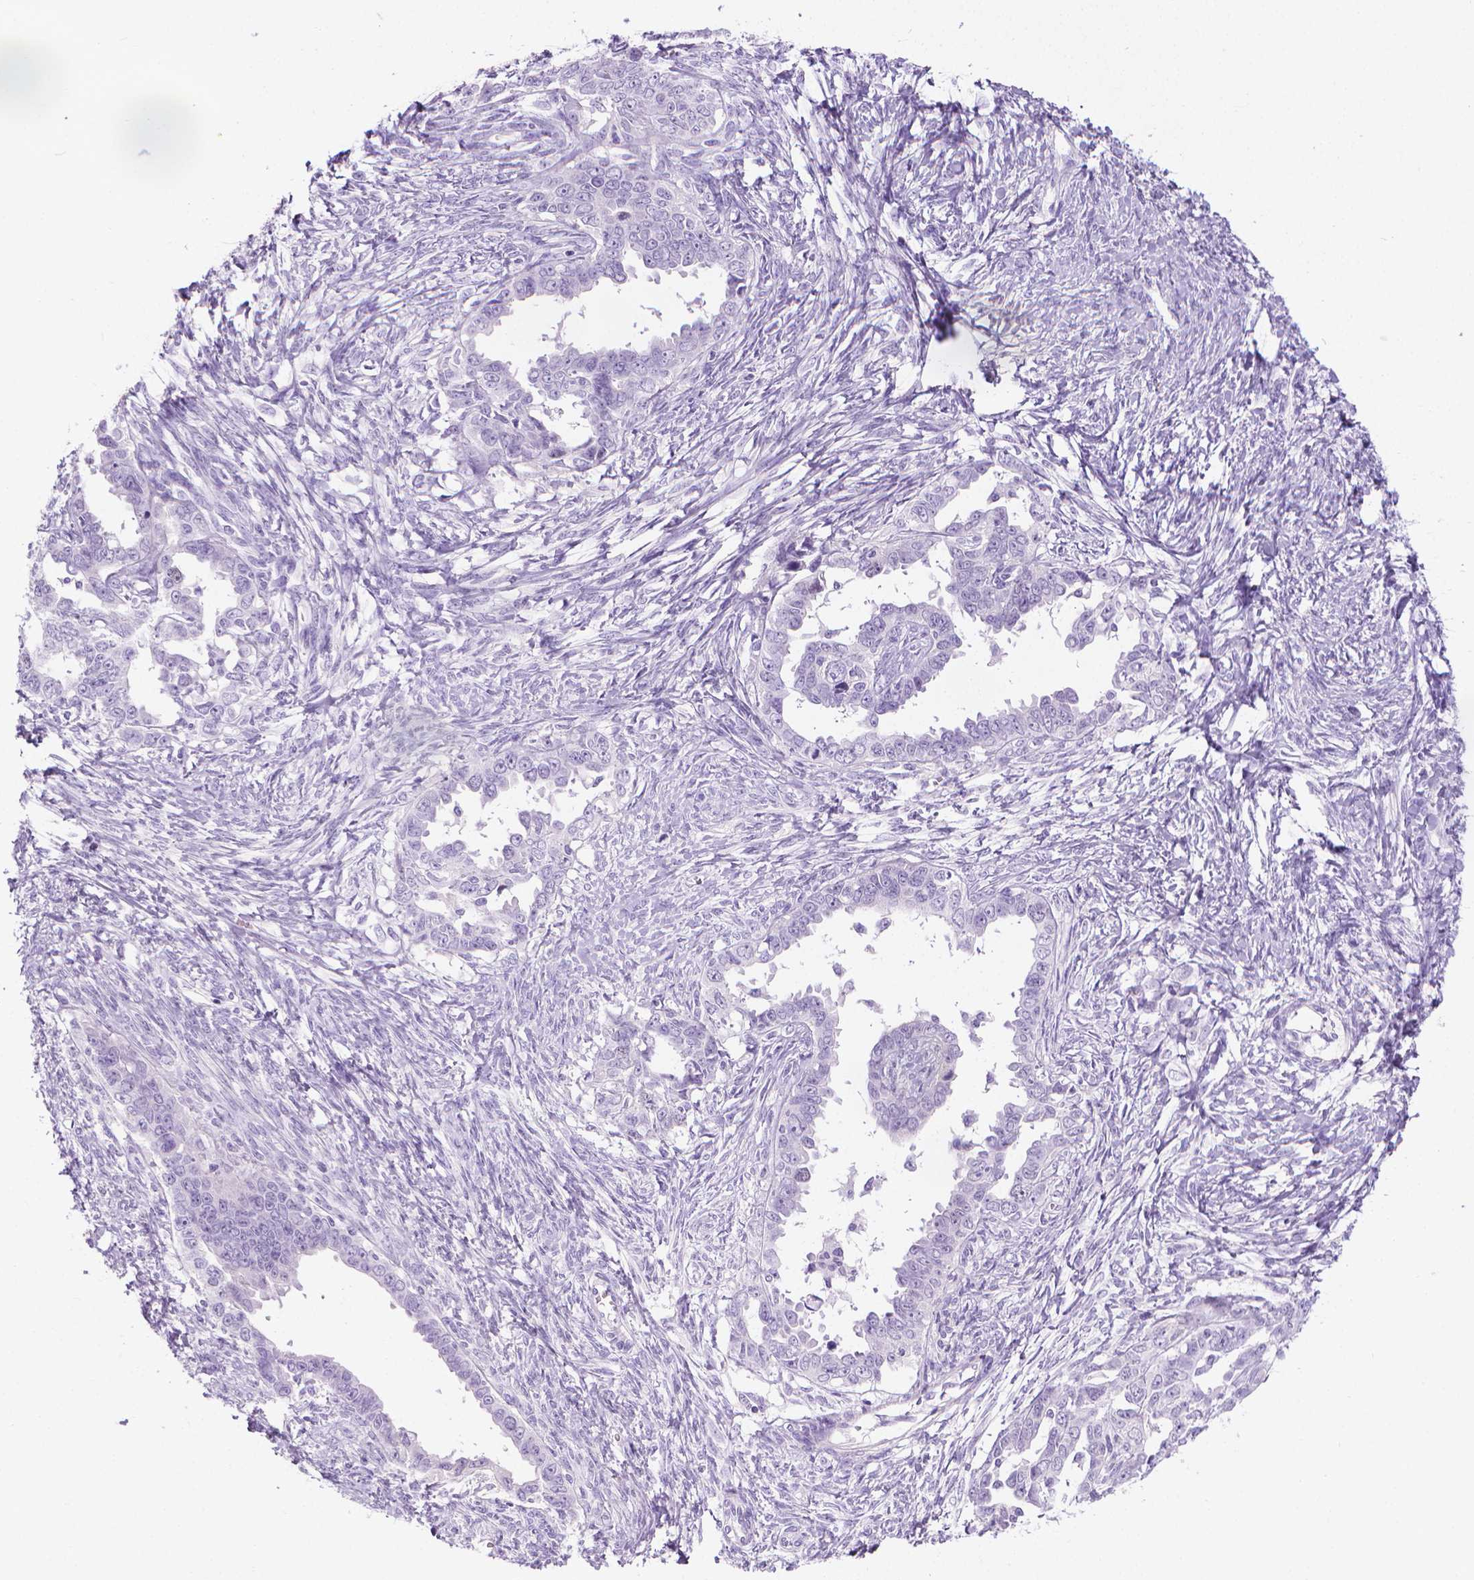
{"staining": {"intensity": "negative", "quantity": "none", "location": "none"}, "tissue": "ovarian cancer", "cell_type": "Tumor cells", "image_type": "cancer", "snomed": [{"axis": "morphology", "description": "Cystadenocarcinoma, serous, NOS"}, {"axis": "topography", "description": "Ovary"}], "caption": "Ovarian serous cystadenocarcinoma was stained to show a protein in brown. There is no significant expression in tumor cells.", "gene": "SPAG6", "patient": {"sex": "female", "age": 69}}